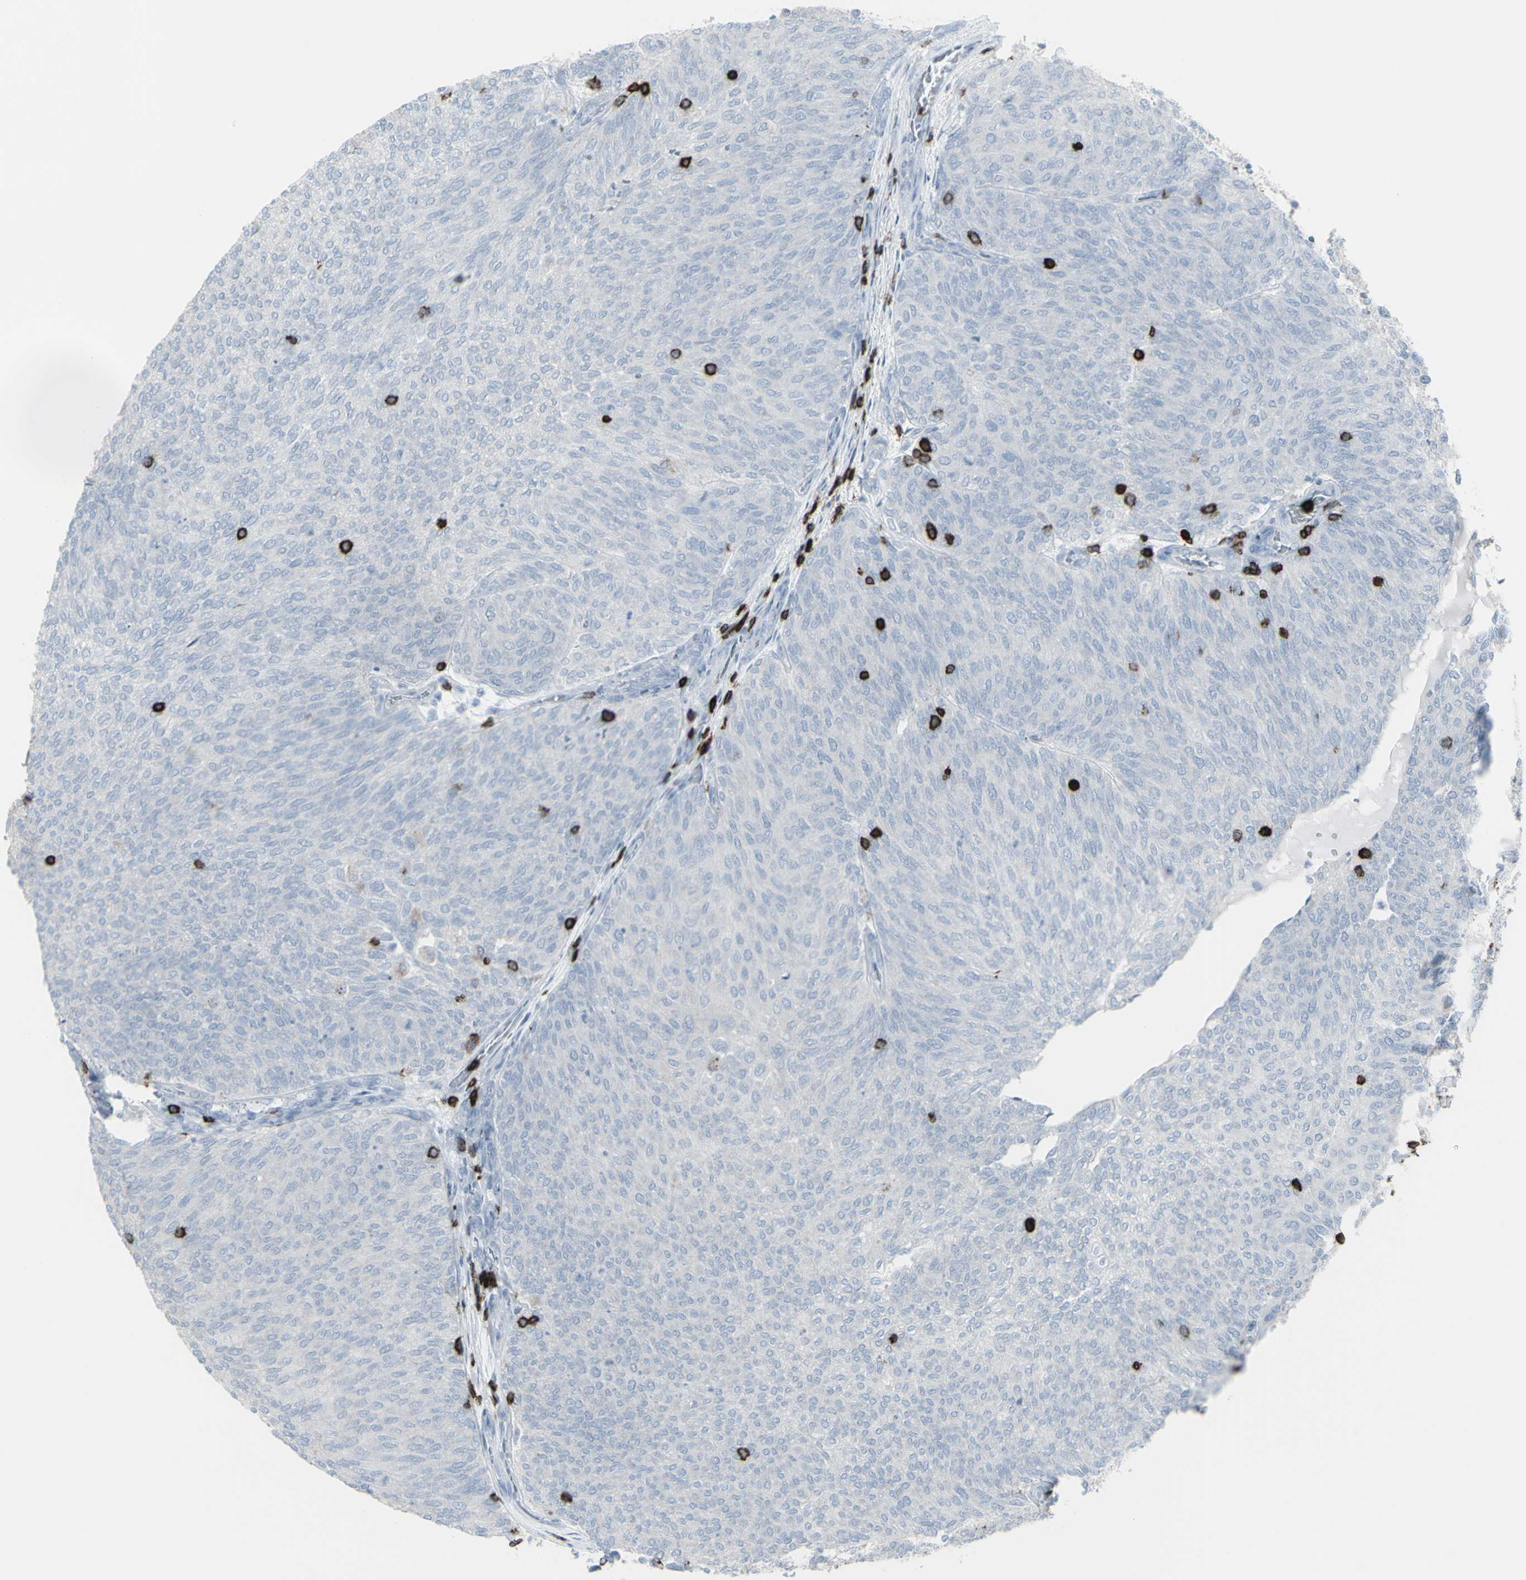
{"staining": {"intensity": "negative", "quantity": "none", "location": "none"}, "tissue": "urothelial cancer", "cell_type": "Tumor cells", "image_type": "cancer", "snomed": [{"axis": "morphology", "description": "Urothelial carcinoma, Low grade"}, {"axis": "topography", "description": "Urinary bladder"}], "caption": "Urothelial carcinoma (low-grade) stained for a protein using immunohistochemistry exhibits no positivity tumor cells.", "gene": "CD247", "patient": {"sex": "female", "age": 79}}